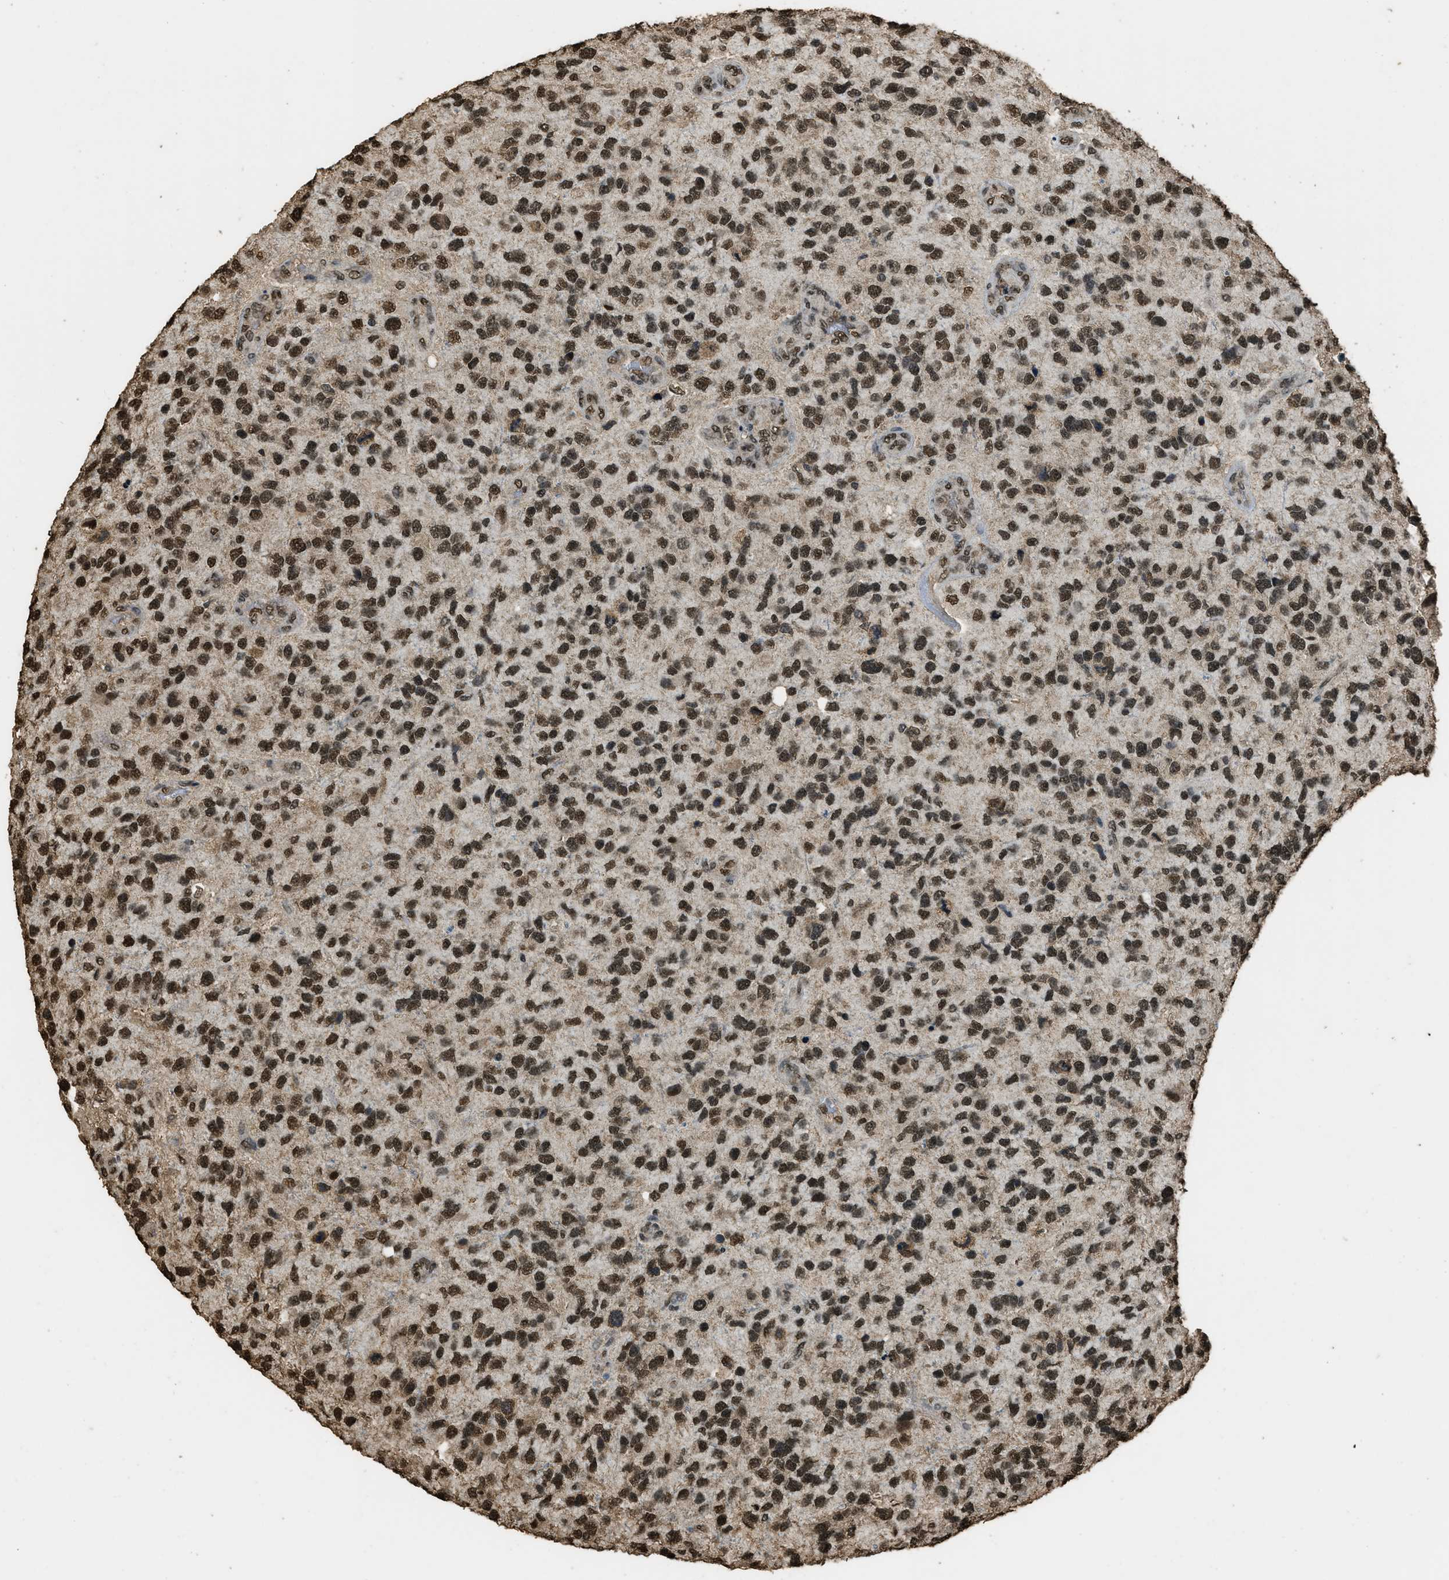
{"staining": {"intensity": "strong", "quantity": ">75%", "location": "nuclear"}, "tissue": "glioma", "cell_type": "Tumor cells", "image_type": "cancer", "snomed": [{"axis": "morphology", "description": "Glioma, malignant, High grade"}, {"axis": "topography", "description": "Brain"}], "caption": "A photomicrograph of human glioma stained for a protein reveals strong nuclear brown staining in tumor cells. (DAB IHC with brightfield microscopy, high magnification).", "gene": "MYB", "patient": {"sex": "female", "age": 58}}